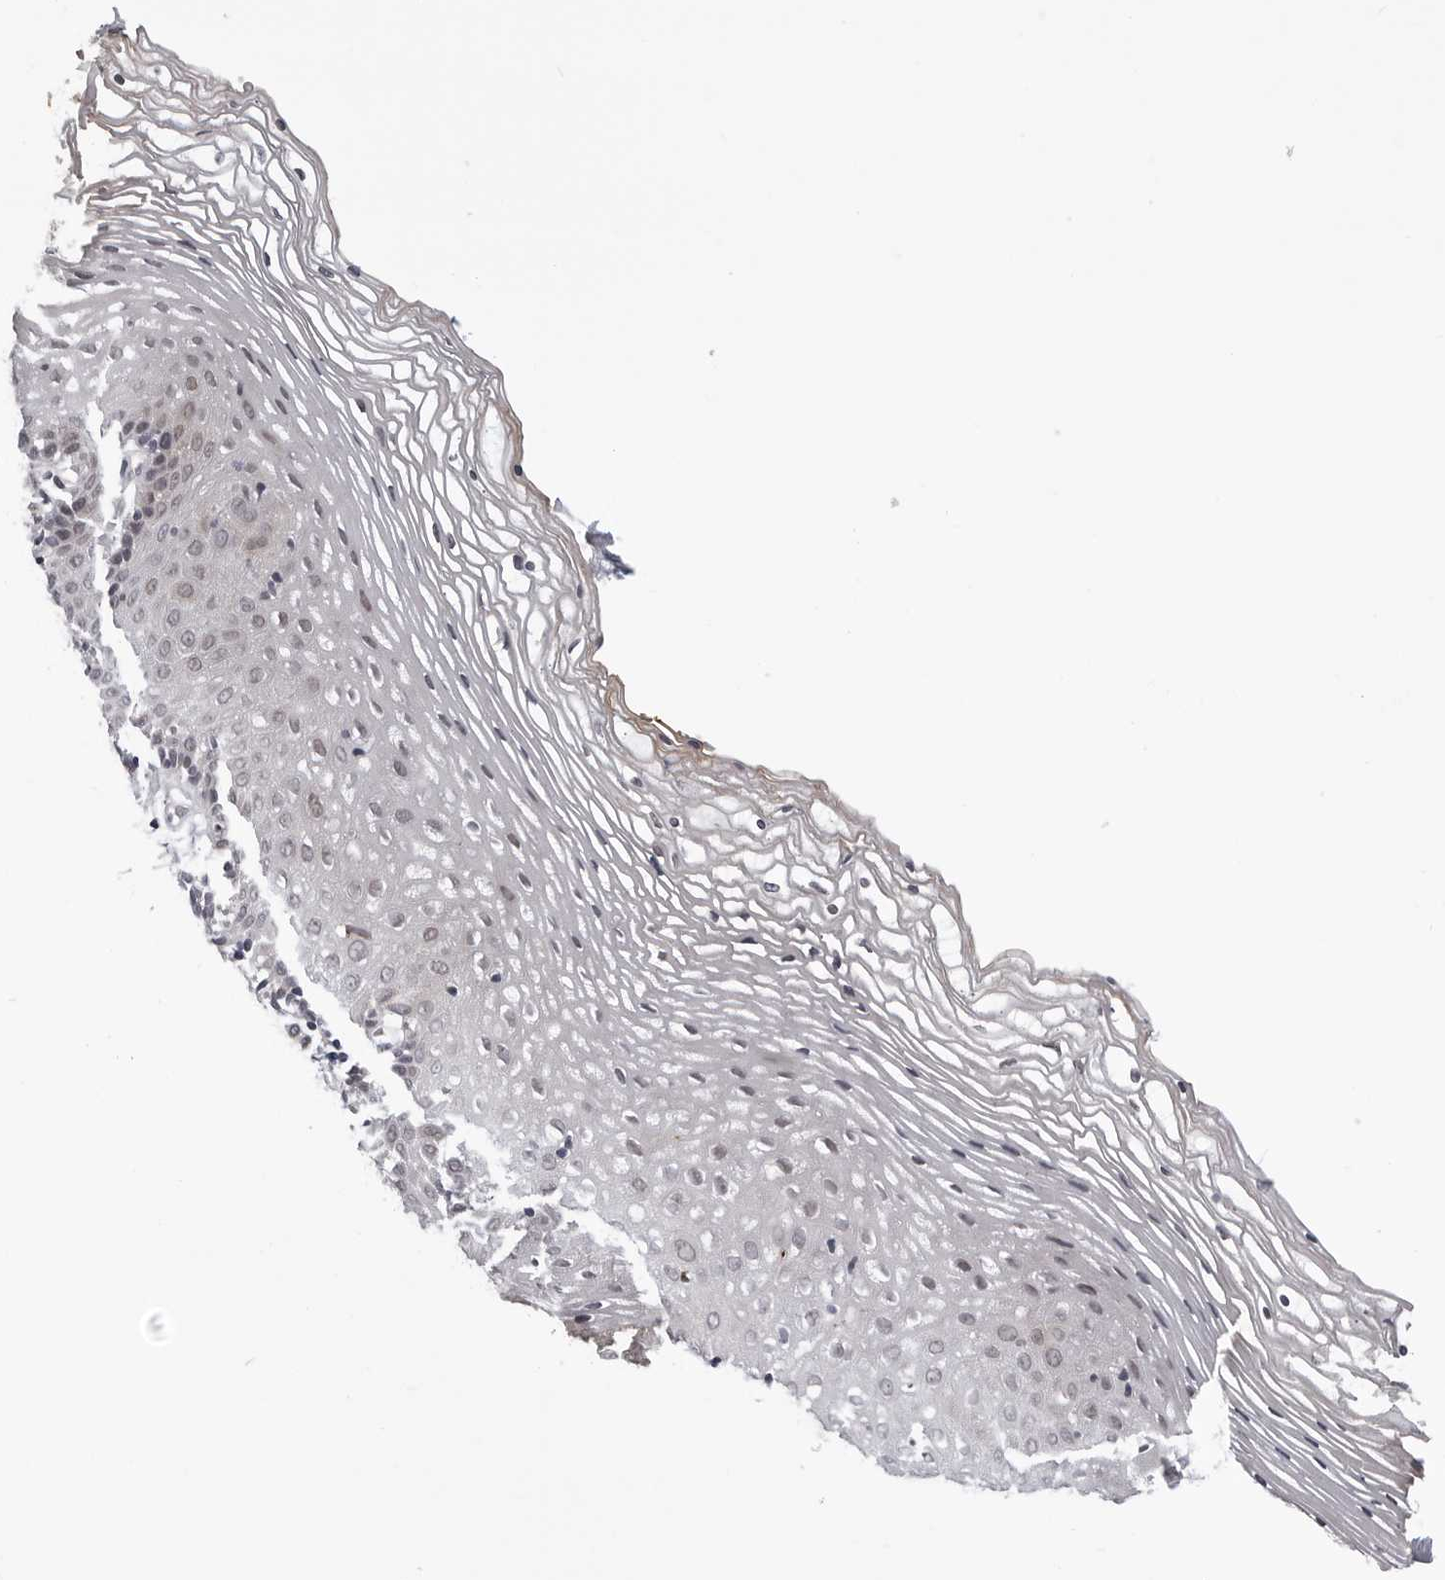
{"staining": {"intensity": "weak", "quantity": "25%-75%", "location": "cytoplasmic/membranous,nuclear"}, "tissue": "vagina", "cell_type": "Squamous epithelial cells", "image_type": "normal", "snomed": [{"axis": "morphology", "description": "Normal tissue, NOS"}, {"axis": "topography", "description": "Vagina"}], "caption": "Immunohistochemical staining of benign human vagina shows 25%-75% levels of weak cytoplasmic/membranous,nuclear protein expression in about 25%-75% of squamous epithelial cells.", "gene": "KIAA1614", "patient": {"sex": "female", "age": 32}}